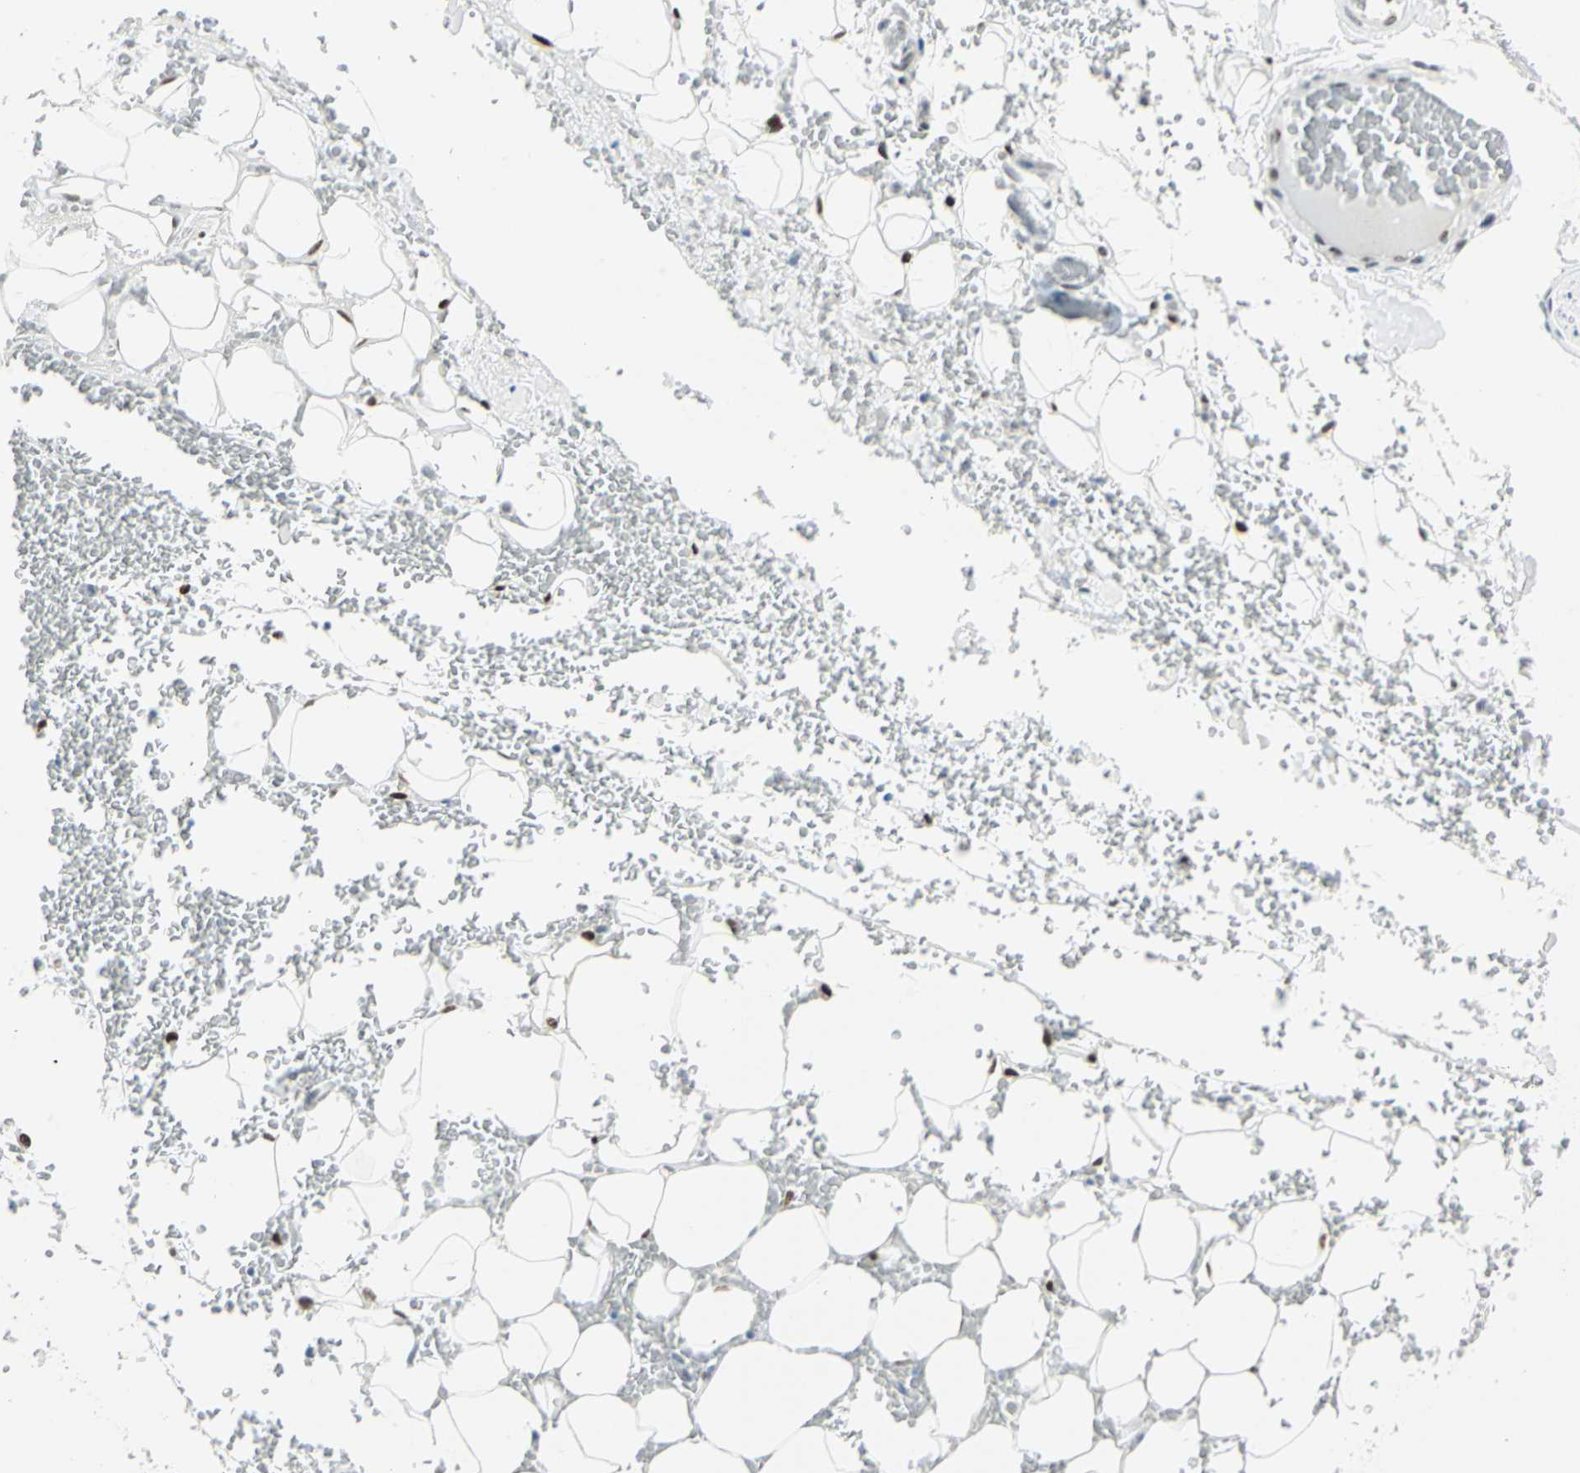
{"staining": {"intensity": "moderate", "quantity": "<25%", "location": "nuclear"}, "tissue": "adipose tissue", "cell_type": "Adipocytes", "image_type": "normal", "snomed": [{"axis": "morphology", "description": "Normal tissue, NOS"}, {"axis": "morphology", "description": "Inflammation, NOS"}, {"axis": "topography", "description": "Breast"}], "caption": "Moderate nuclear protein expression is present in about <25% of adipocytes in adipose tissue. The protein of interest is stained brown, and the nuclei are stained in blue (DAB (3,3'-diaminobenzidine) IHC with brightfield microscopy, high magnification).", "gene": "MEIS2", "patient": {"sex": "female", "age": 65}}